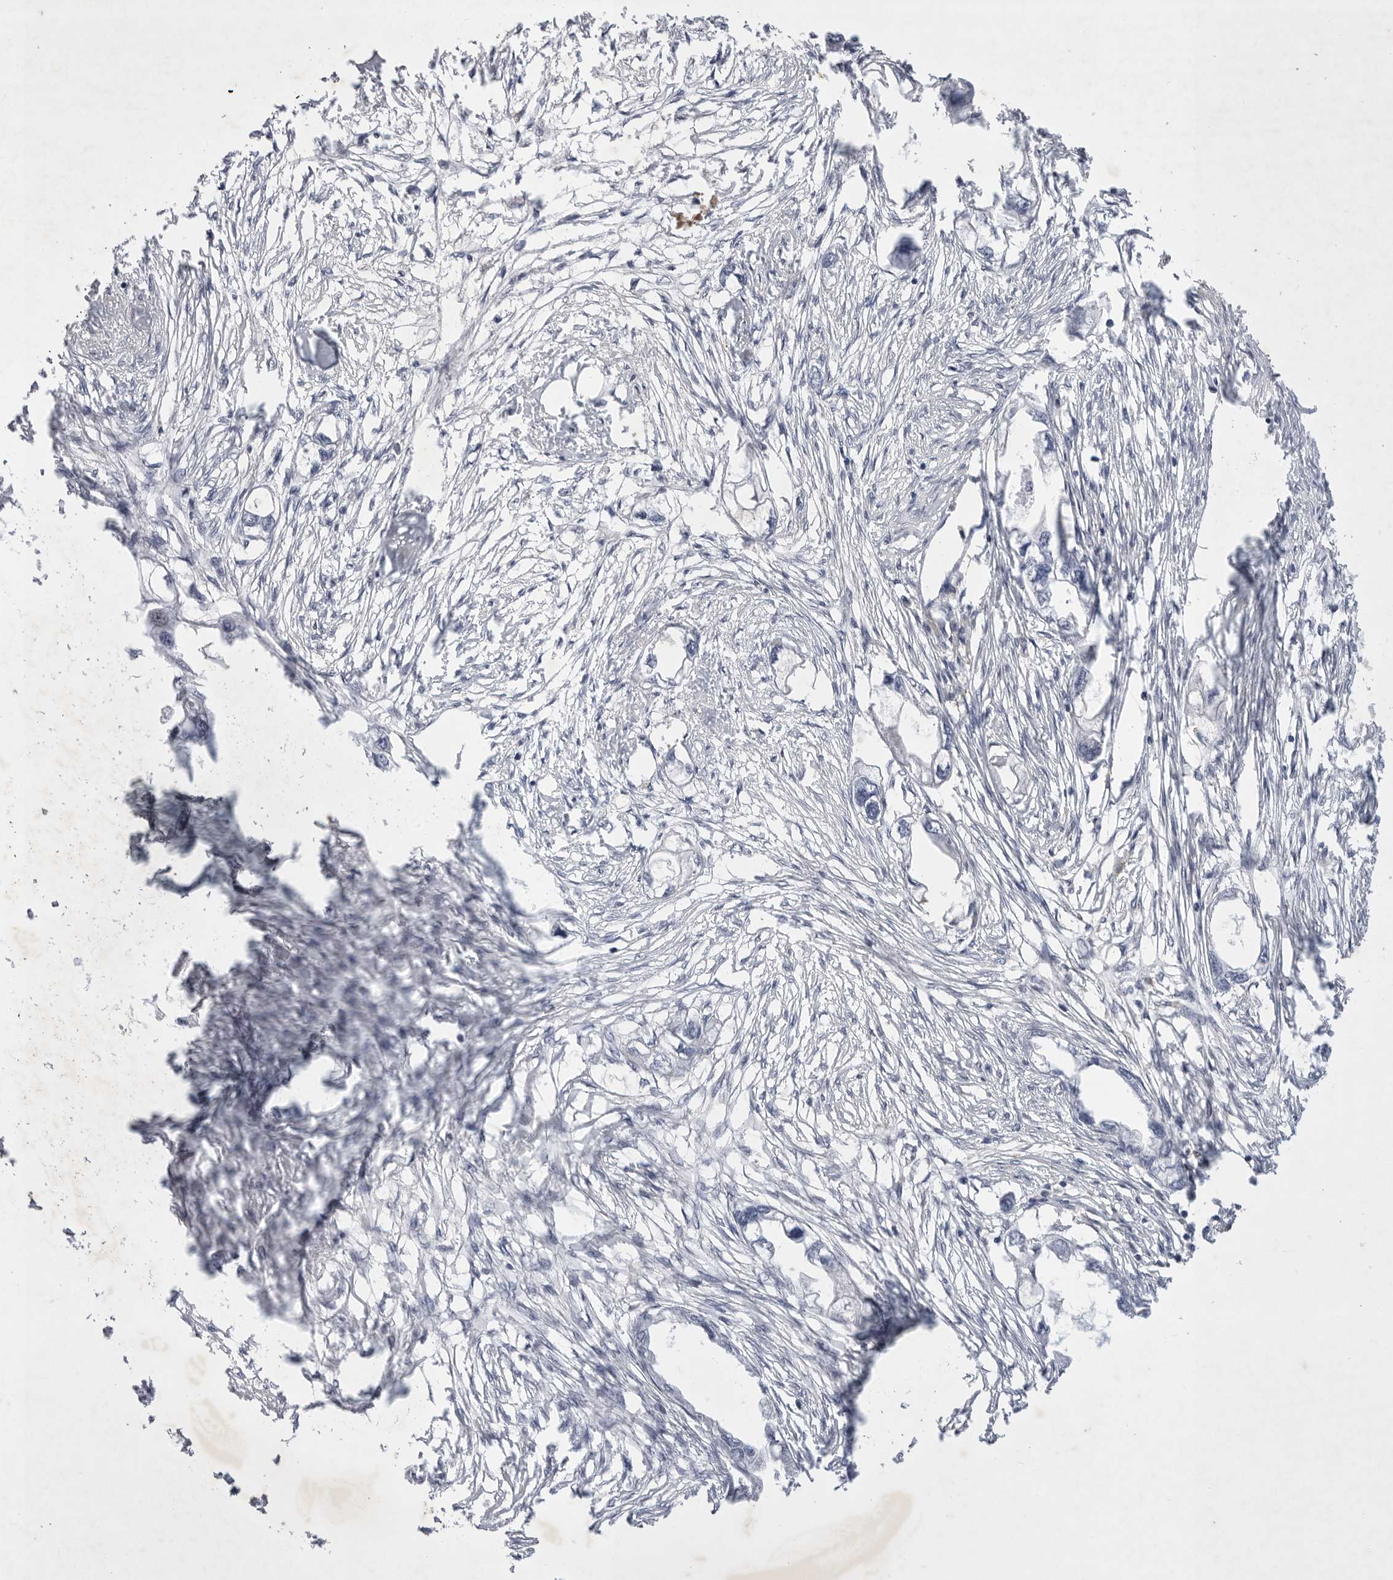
{"staining": {"intensity": "negative", "quantity": "none", "location": "none"}, "tissue": "endometrial cancer", "cell_type": "Tumor cells", "image_type": "cancer", "snomed": [{"axis": "morphology", "description": "Adenocarcinoma, NOS"}, {"axis": "morphology", "description": "Adenocarcinoma, metastatic, NOS"}, {"axis": "topography", "description": "Adipose tissue"}, {"axis": "topography", "description": "Endometrium"}], "caption": "Tumor cells are negative for brown protein staining in endometrial cancer.", "gene": "SIGLEC10", "patient": {"sex": "female", "age": 67}}